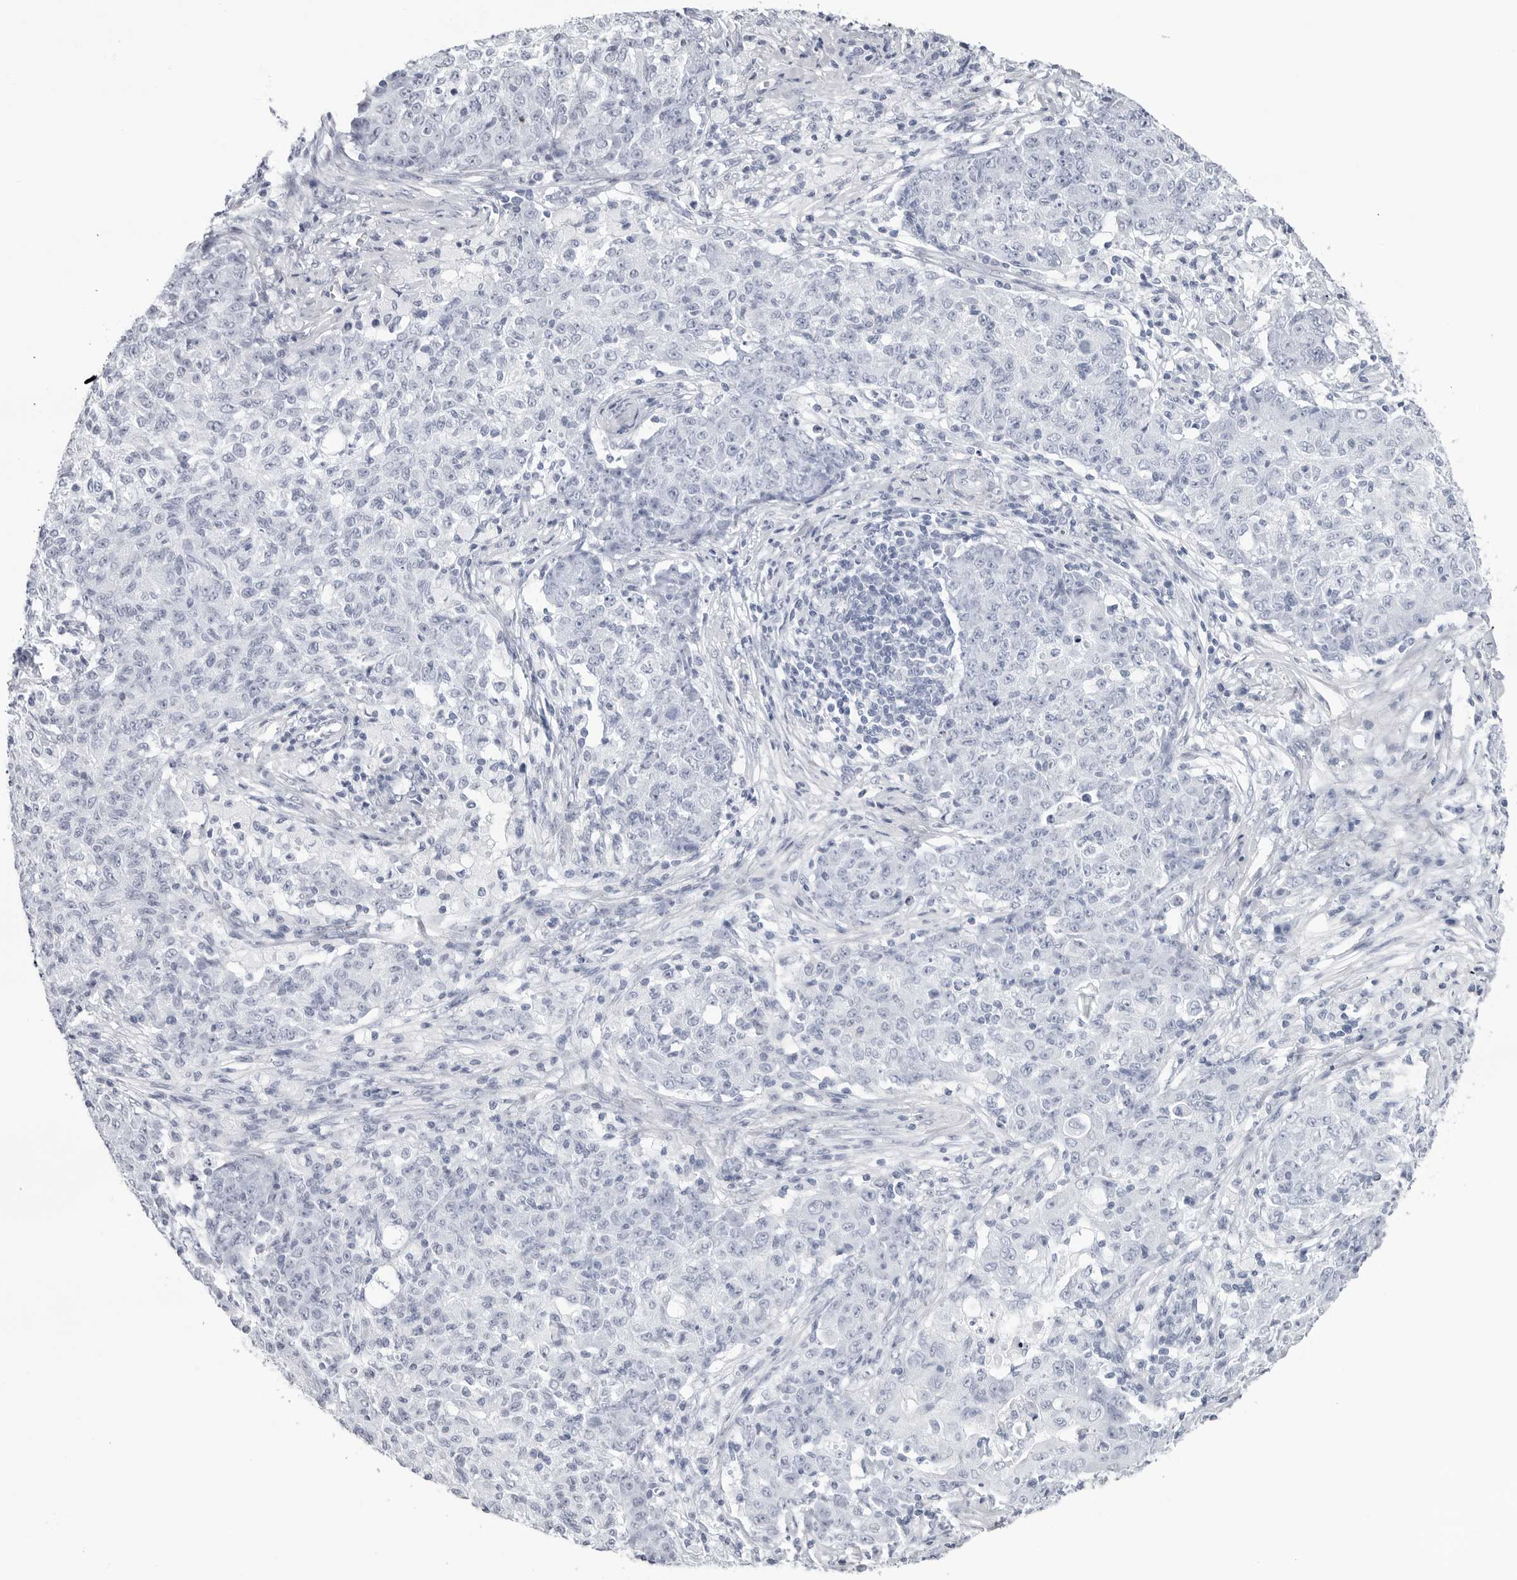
{"staining": {"intensity": "negative", "quantity": "none", "location": "none"}, "tissue": "ovarian cancer", "cell_type": "Tumor cells", "image_type": "cancer", "snomed": [{"axis": "morphology", "description": "Carcinoma, endometroid"}, {"axis": "topography", "description": "Ovary"}], "caption": "Tumor cells are negative for brown protein staining in ovarian cancer (endometroid carcinoma). Brightfield microscopy of IHC stained with DAB (brown) and hematoxylin (blue), captured at high magnification.", "gene": "CST2", "patient": {"sex": "female", "age": 42}}